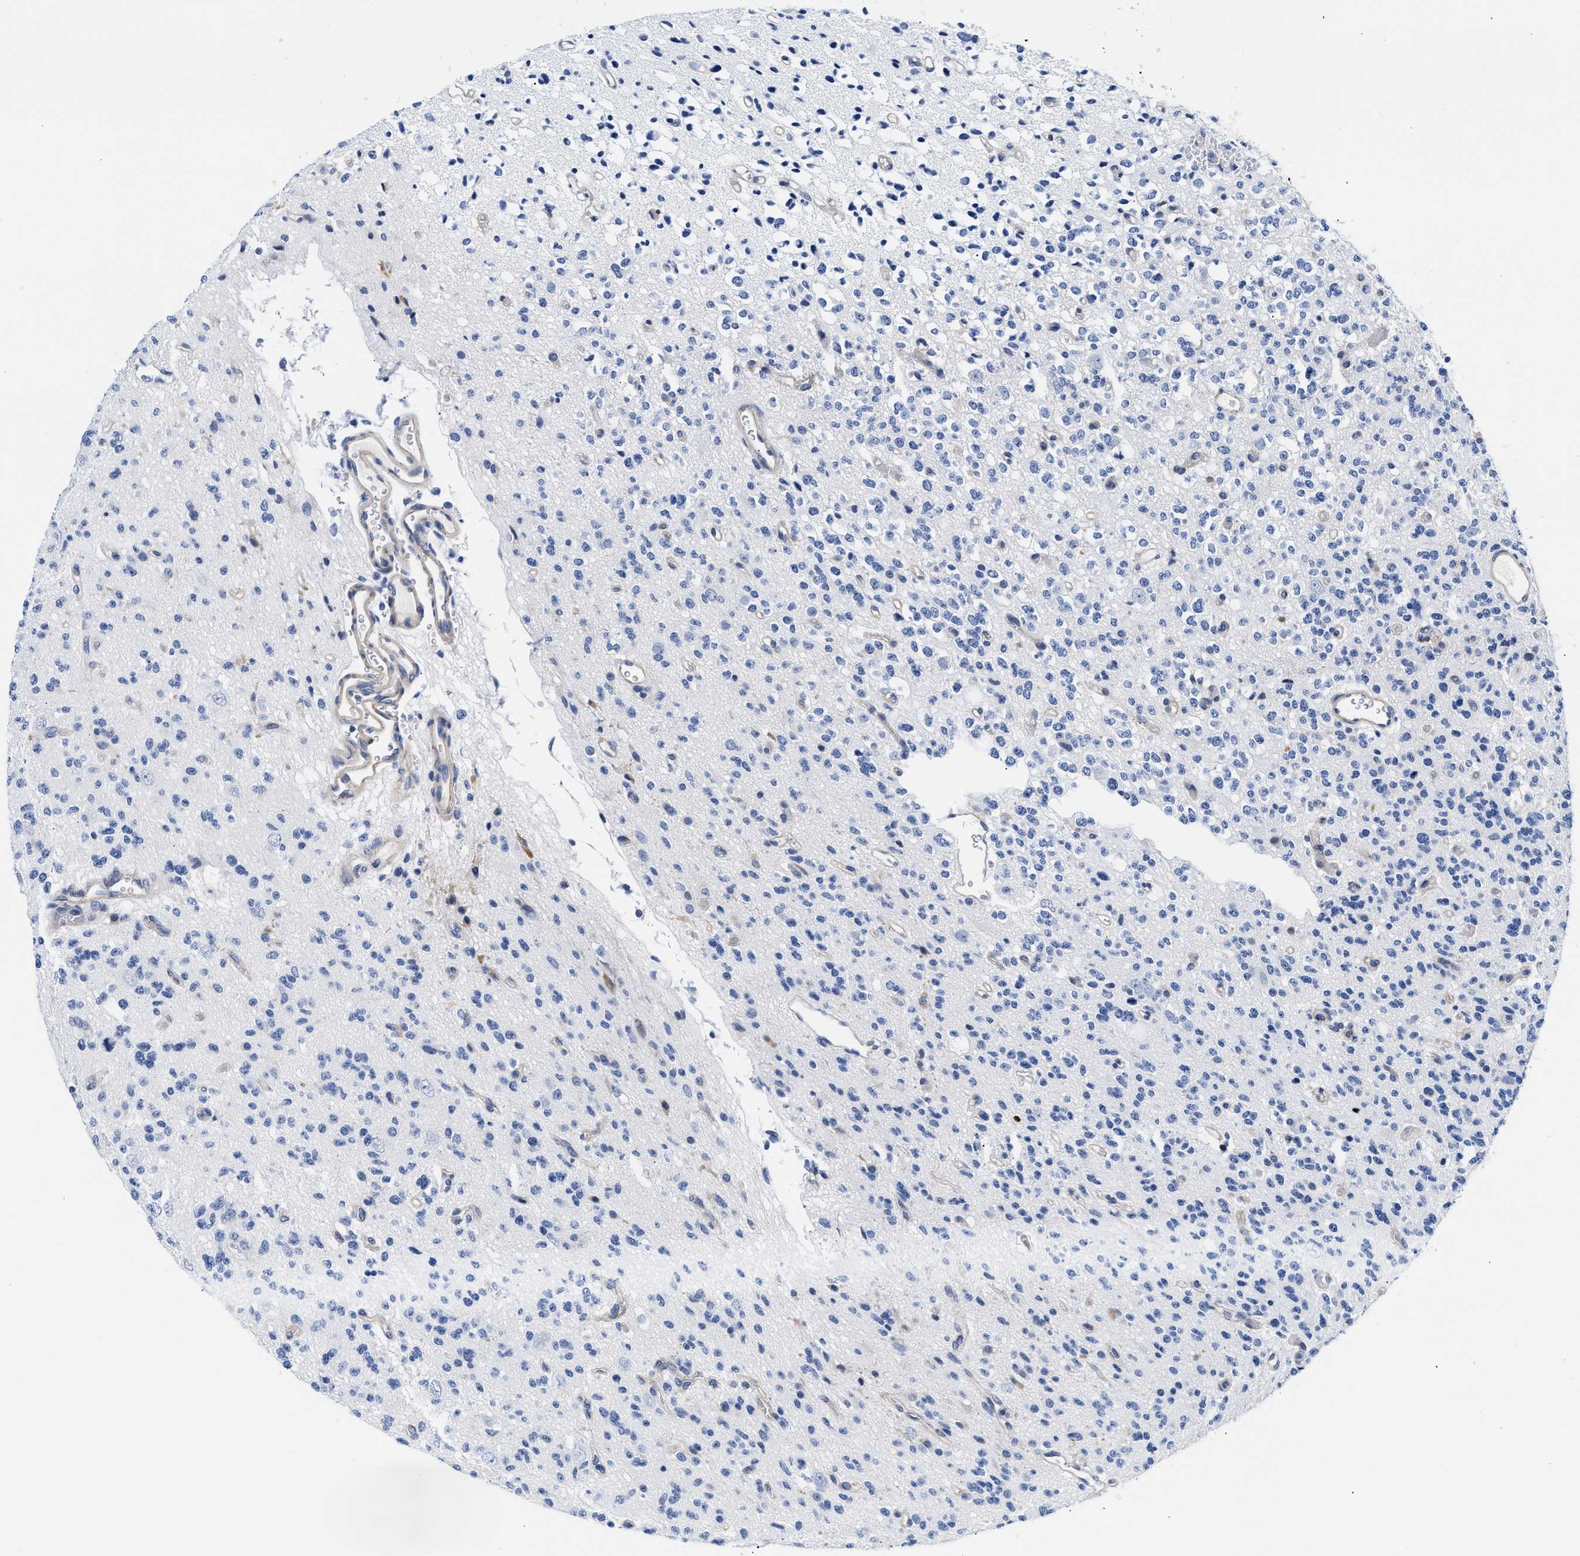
{"staining": {"intensity": "negative", "quantity": "none", "location": "none"}, "tissue": "glioma", "cell_type": "Tumor cells", "image_type": "cancer", "snomed": [{"axis": "morphology", "description": "Glioma, malignant, Low grade"}, {"axis": "topography", "description": "Brain"}], "caption": "IHC photomicrograph of malignant glioma (low-grade) stained for a protein (brown), which displays no staining in tumor cells. (Brightfield microscopy of DAB immunohistochemistry (IHC) at high magnification).", "gene": "TRIM29", "patient": {"sex": "male", "age": 38}}